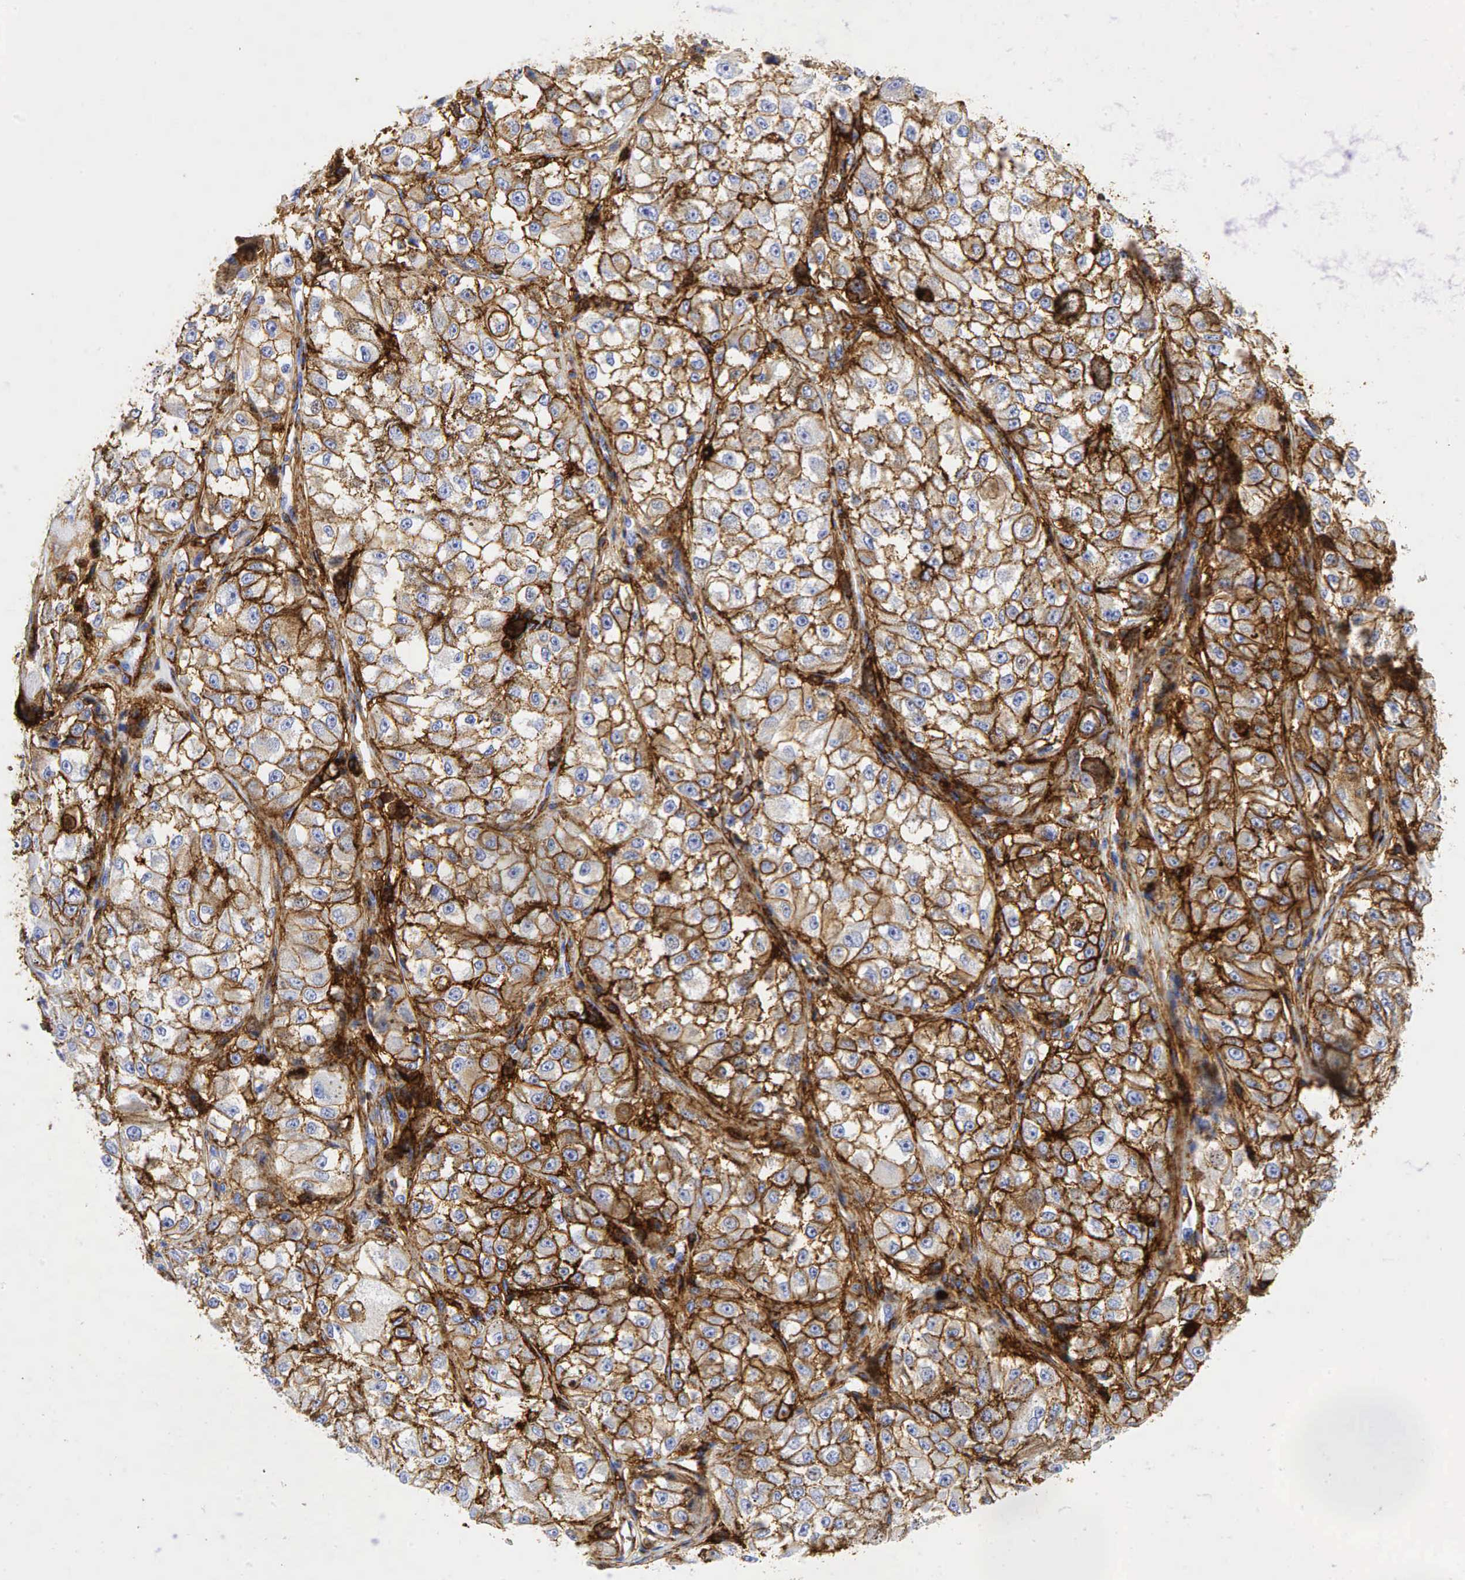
{"staining": {"intensity": "moderate", "quantity": ">75%", "location": "cytoplasmic/membranous"}, "tissue": "melanoma", "cell_type": "Tumor cells", "image_type": "cancer", "snomed": [{"axis": "morphology", "description": "Malignant melanoma, NOS"}, {"axis": "topography", "description": "Skin"}], "caption": "A brown stain shows moderate cytoplasmic/membranous positivity of a protein in malignant melanoma tumor cells.", "gene": "CD44", "patient": {"sex": "male", "age": 67}}